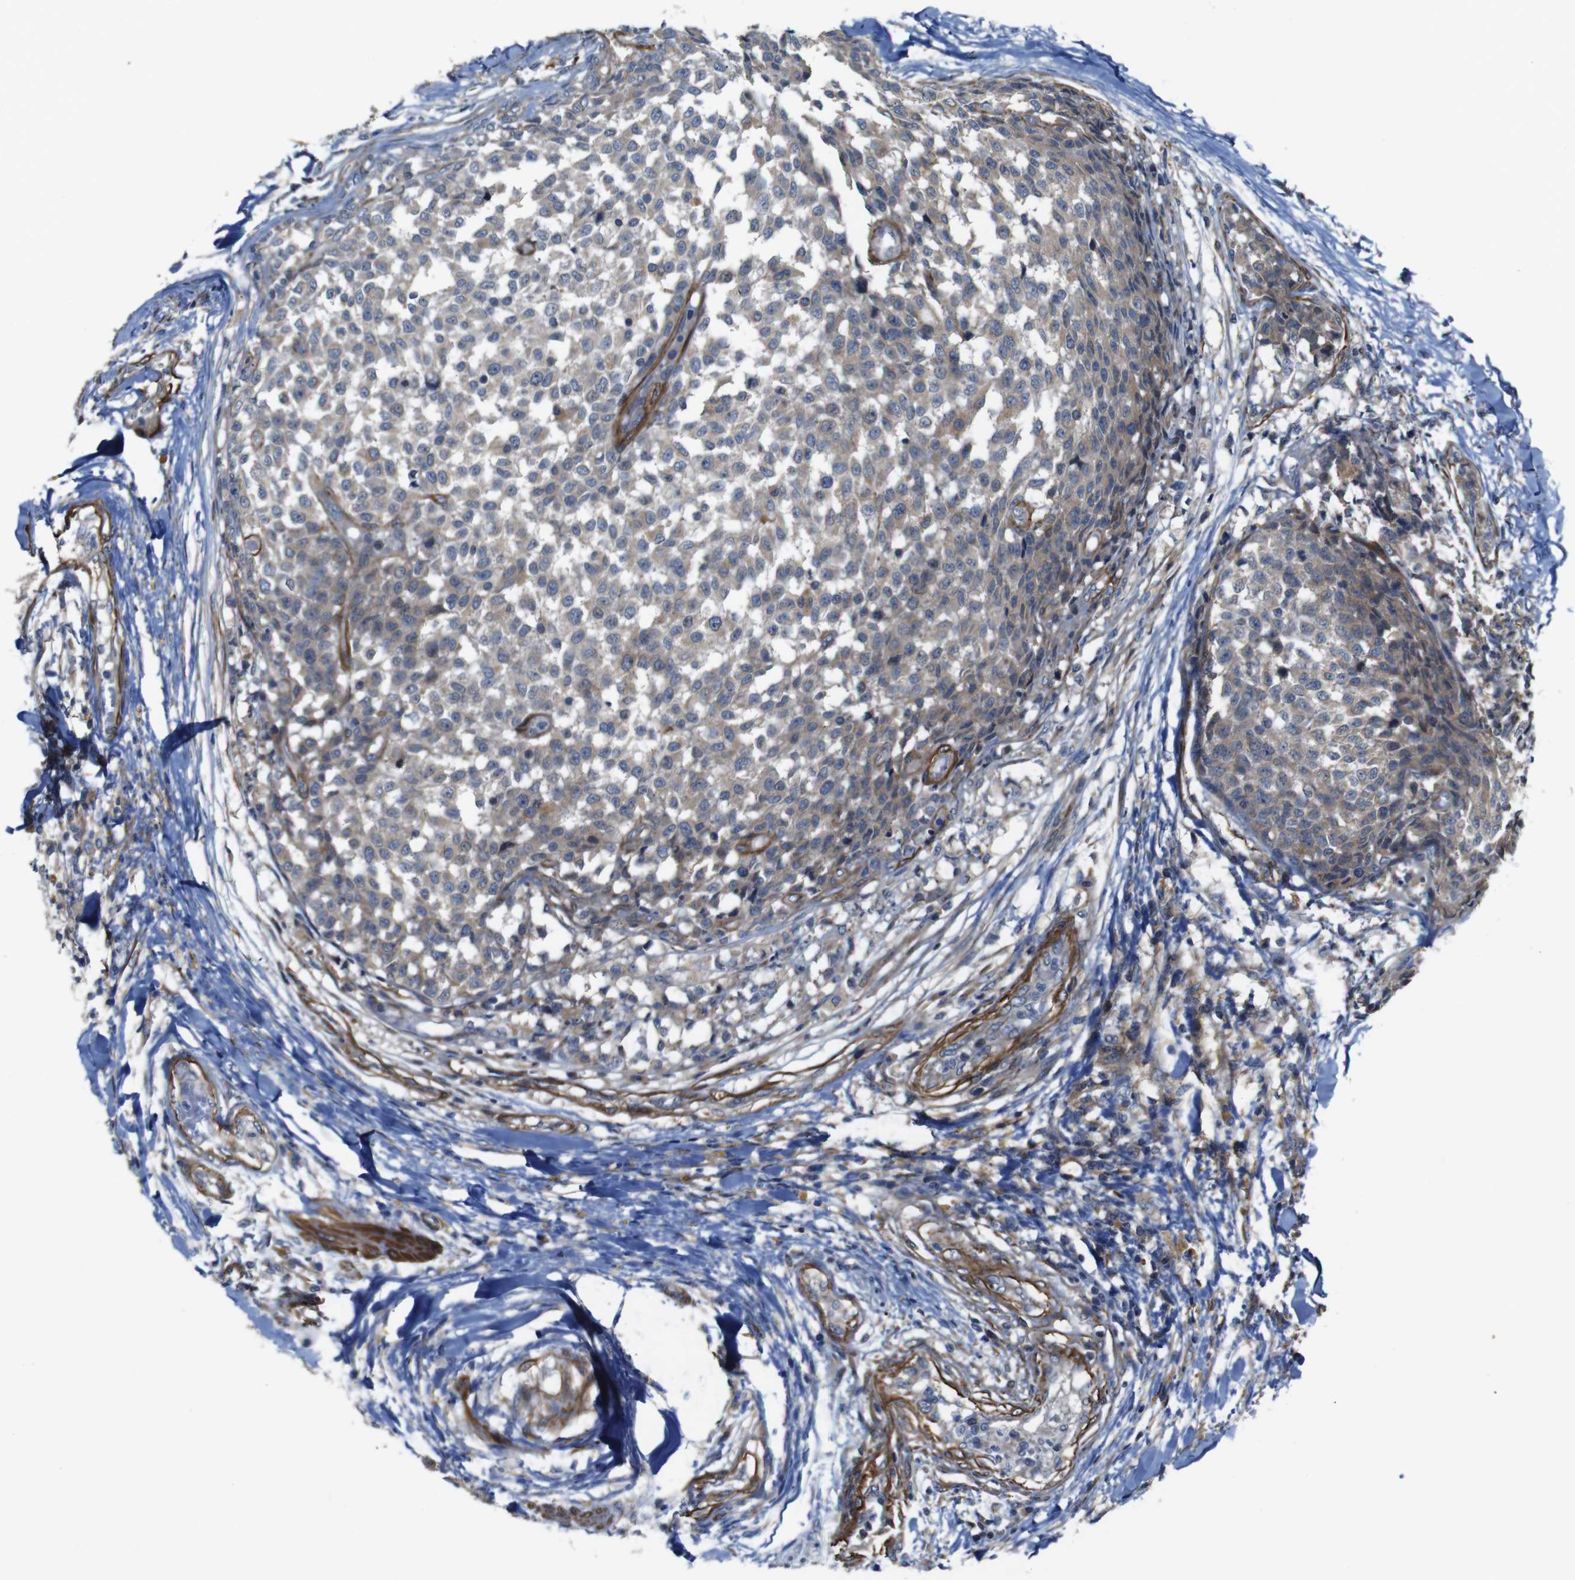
{"staining": {"intensity": "weak", "quantity": ">75%", "location": "cytoplasmic/membranous"}, "tissue": "testis cancer", "cell_type": "Tumor cells", "image_type": "cancer", "snomed": [{"axis": "morphology", "description": "Seminoma, NOS"}, {"axis": "topography", "description": "Testis"}], "caption": "Immunohistochemical staining of seminoma (testis) demonstrates low levels of weak cytoplasmic/membranous protein expression in approximately >75% of tumor cells.", "gene": "GGT7", "patient": {"sex": "male", "age": 59}}